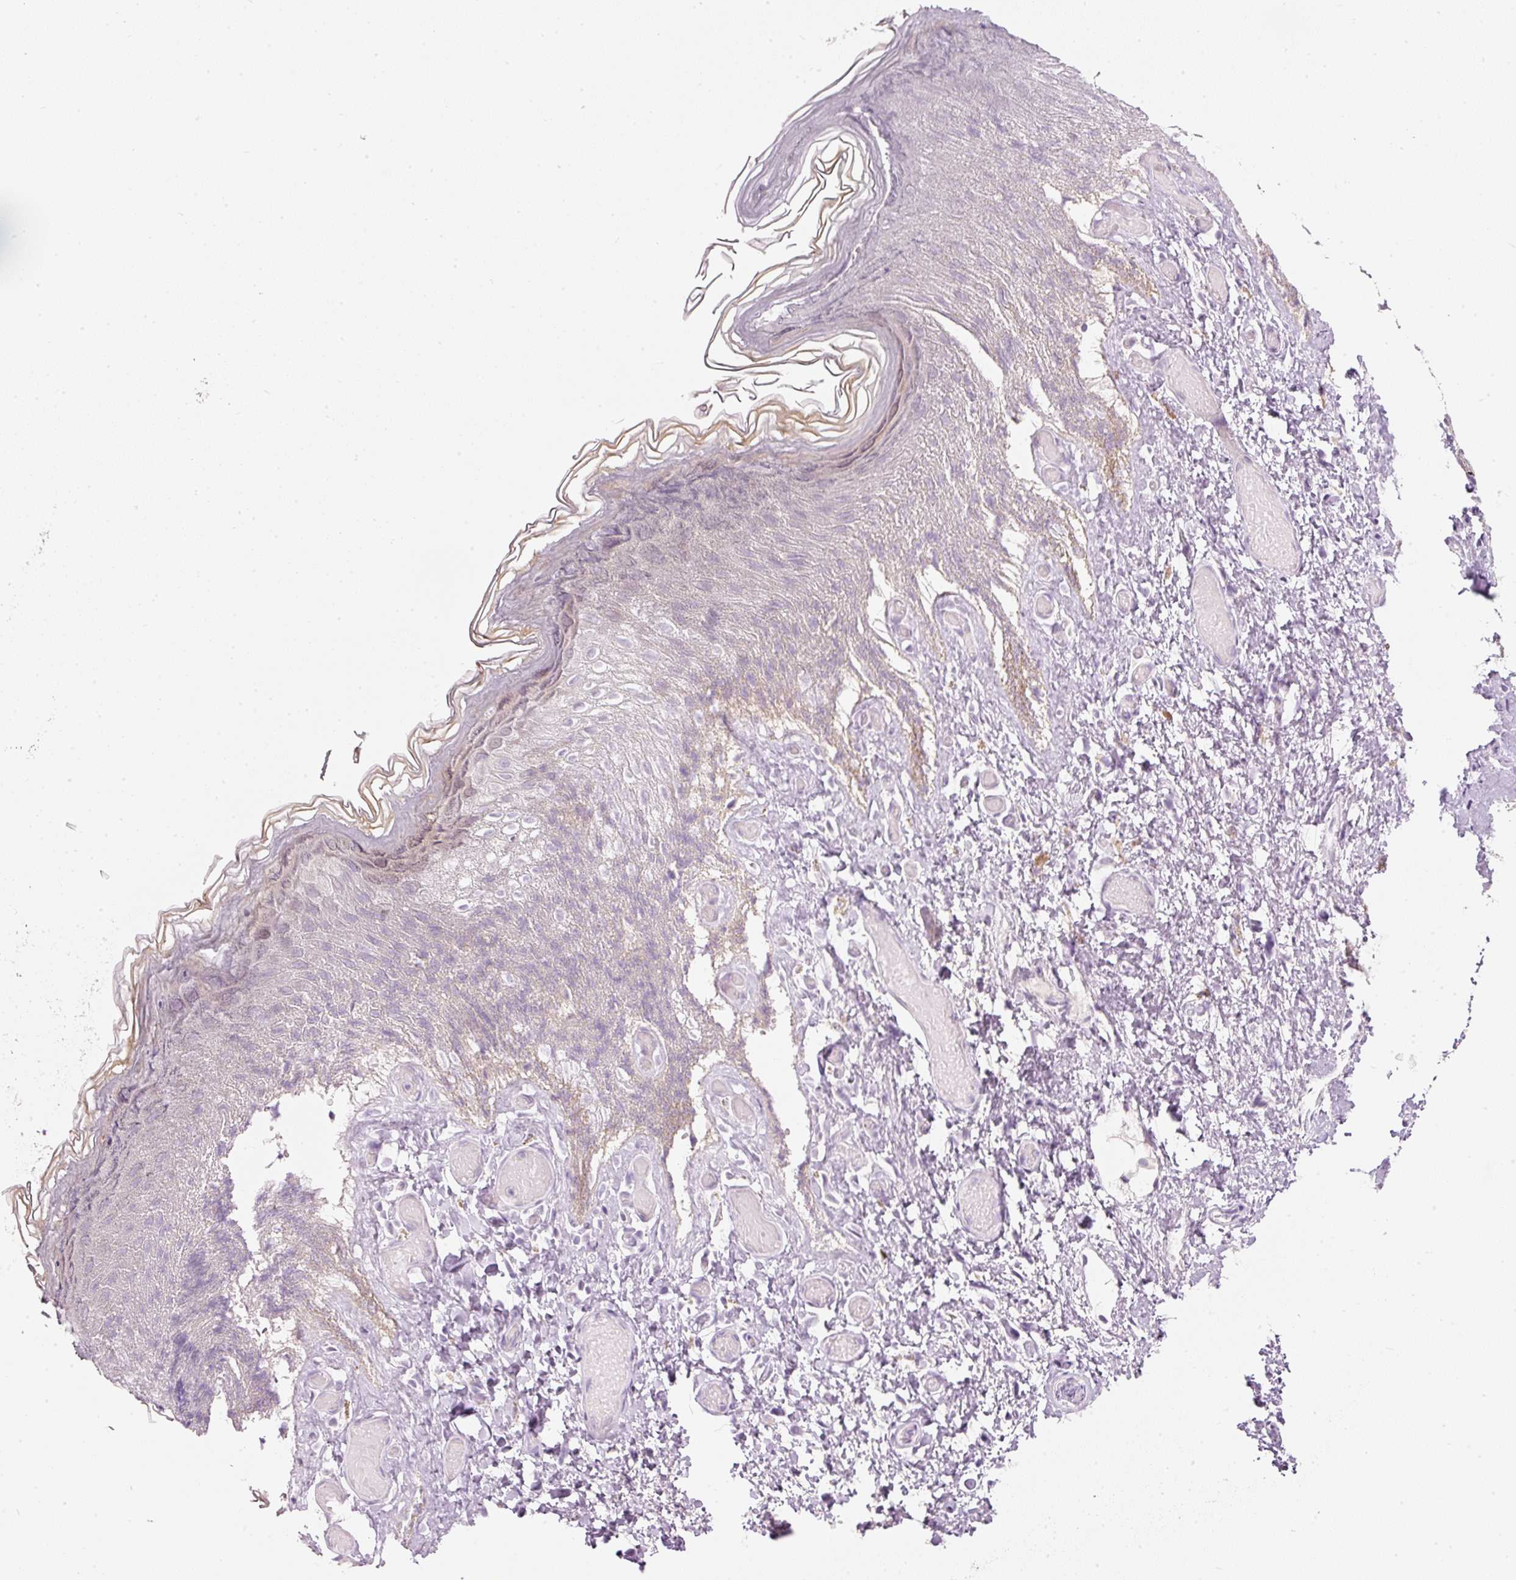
{"staining": {"intensity": "weak", "quantity": "25%-75%", "location": "nuclear"}, "tissue": "skin", "cell_type": "Epidermal cells", "image_type": "normal", "snomed": [{"axis": "morphology", "description": "Normal tissue, NOS"}, {"axis": "topography", "description": "Anal"}], "caption": "Immunohistochemical staining of normal human skin shows low levels of weak nuclear positivity in about 25%-75% of epidermal cells.", "gene": "RNF39", "patient": {"sex": "female", "age": 40}}